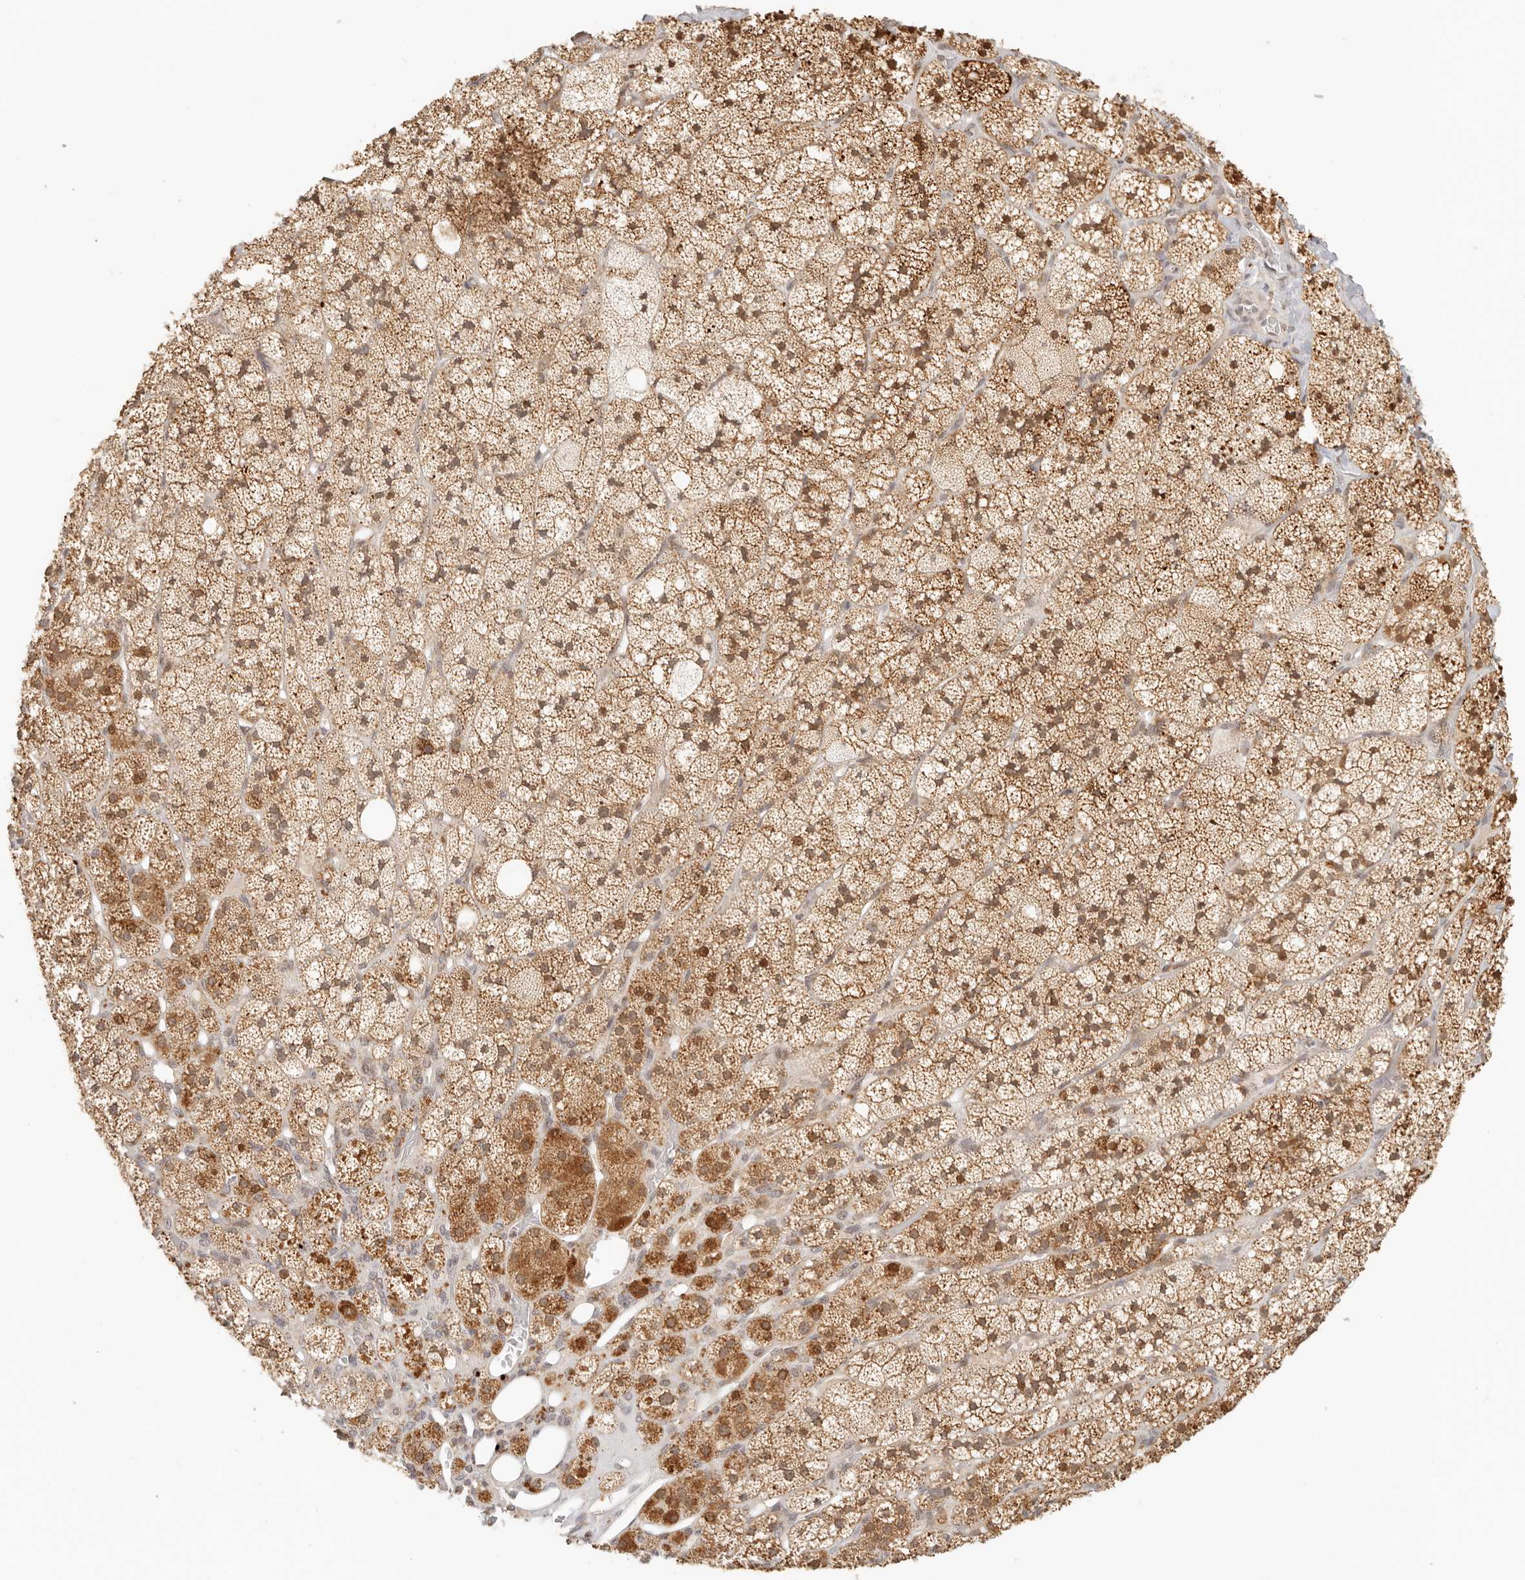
{"staining": {"intensity": "strong", "quantity": ">75%", "location": "cytoplasmic/membranous,nuclear"}, "tissue": "adrenal gland", "cell_type": "Glandular cells", "image_type": "normal", "snomed": [{"axis": "morphology", "description": "Normal tissue, NOS"}, {"axis": "topography", "description": "Adrenal gland"}], "caption": "High-power microscopy captured an IHC photomicrograph of normal adrenal gland, revealing strong cytoplasmic/membranous,nuclear staining in about >75% of glandular cells. (IHC, brightfield microscopy, high magnification).", "gene": "INTS11", "patient": {"sex": "male", "age": 61}}